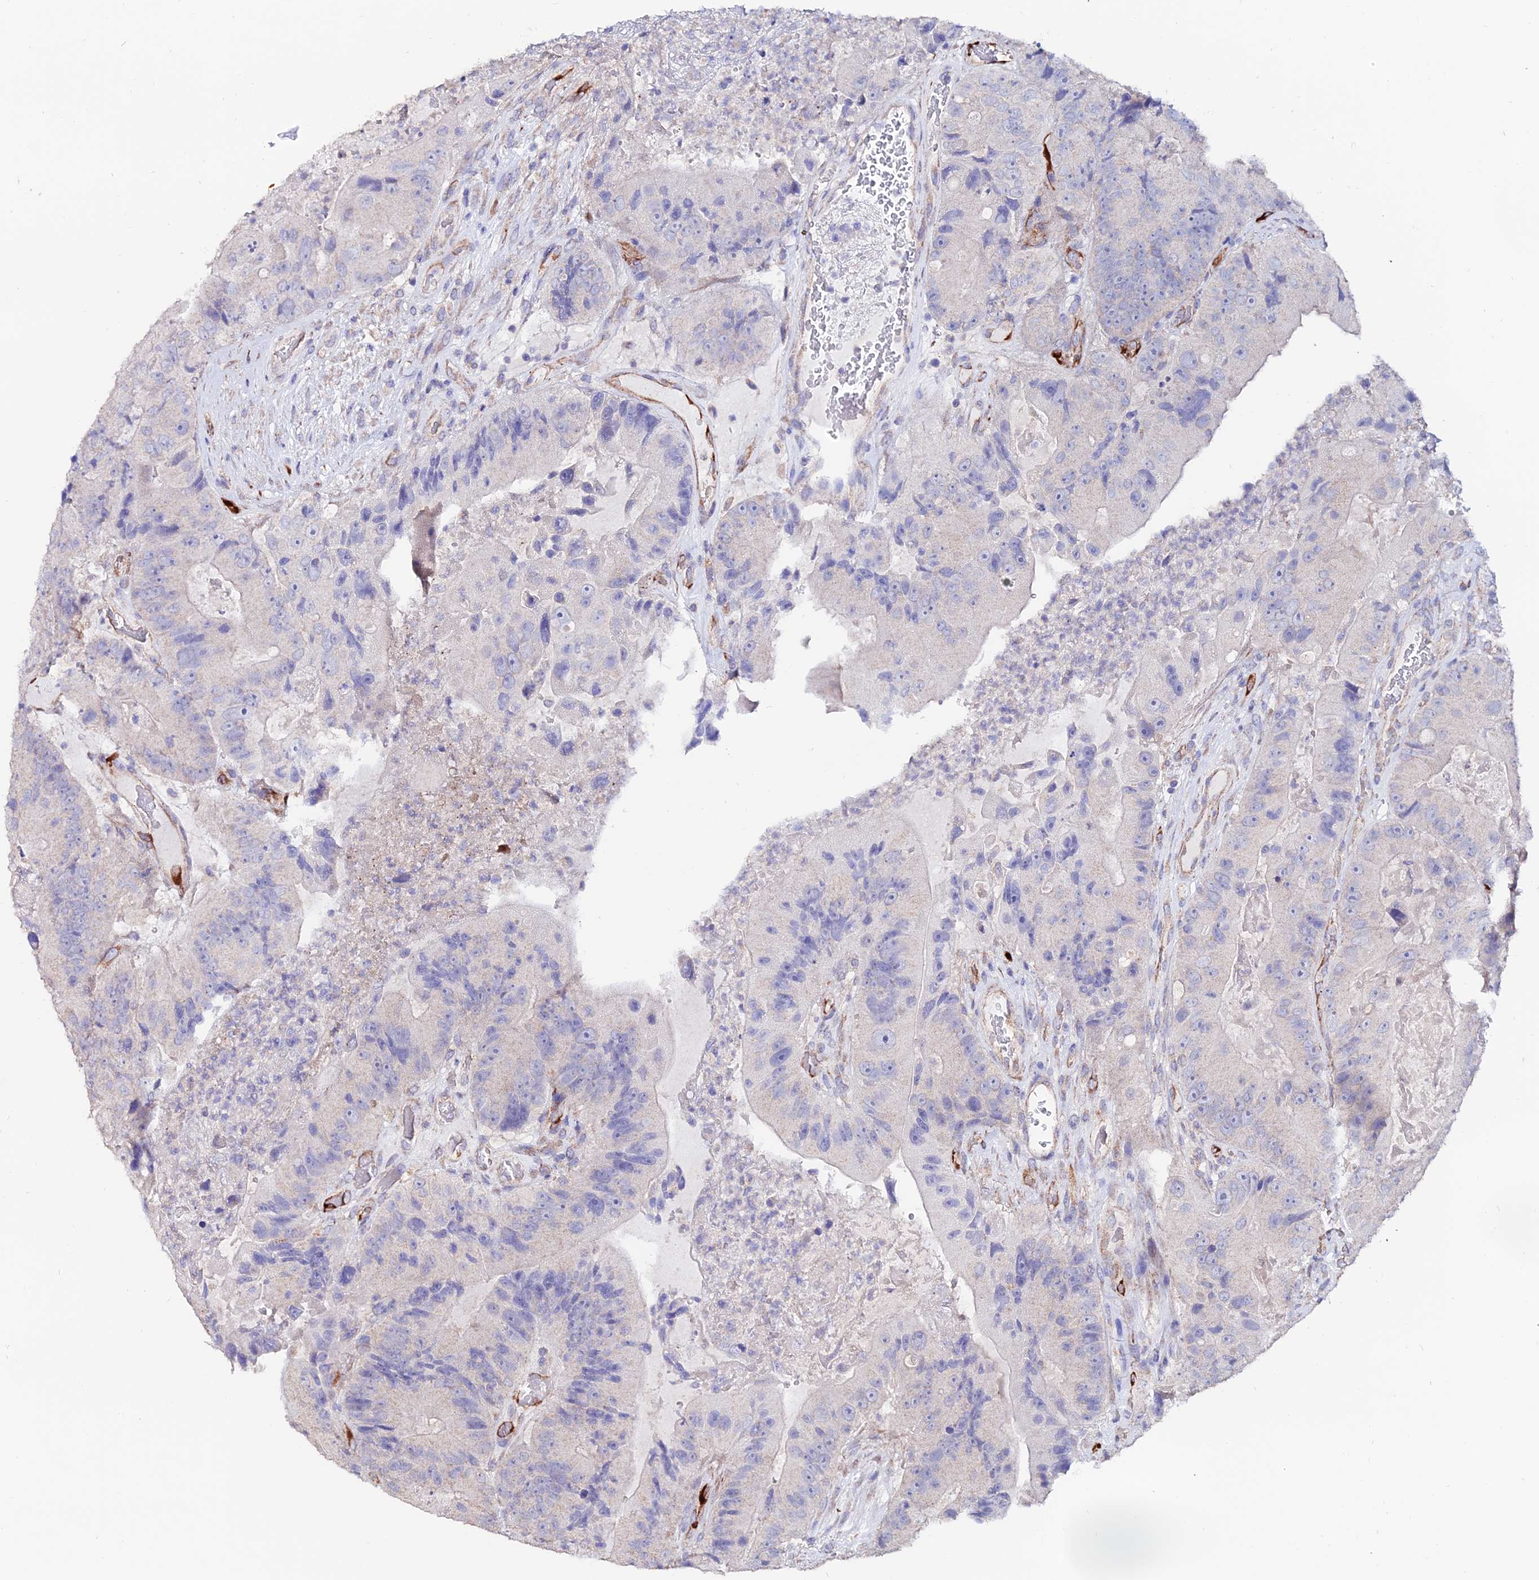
{"staining": {"intensity": "negative", "quantity": "none", "location": "none"}, "tissue": "colorectal cancer", "cell_type": "Tumor cells", "image_type": "cancer", "snomed": [{"axis": "morphology", "description": "Adenocarcinoma, NOS"}, {"axis": "topography", "description": "Colon"}], "caption": "This is an IHC micrograph of human colorectal adenocarcinoma. There is no positivity in tumor cells.", "gene": "ESM1", "patient": {"sex": "female", "age": 86}}